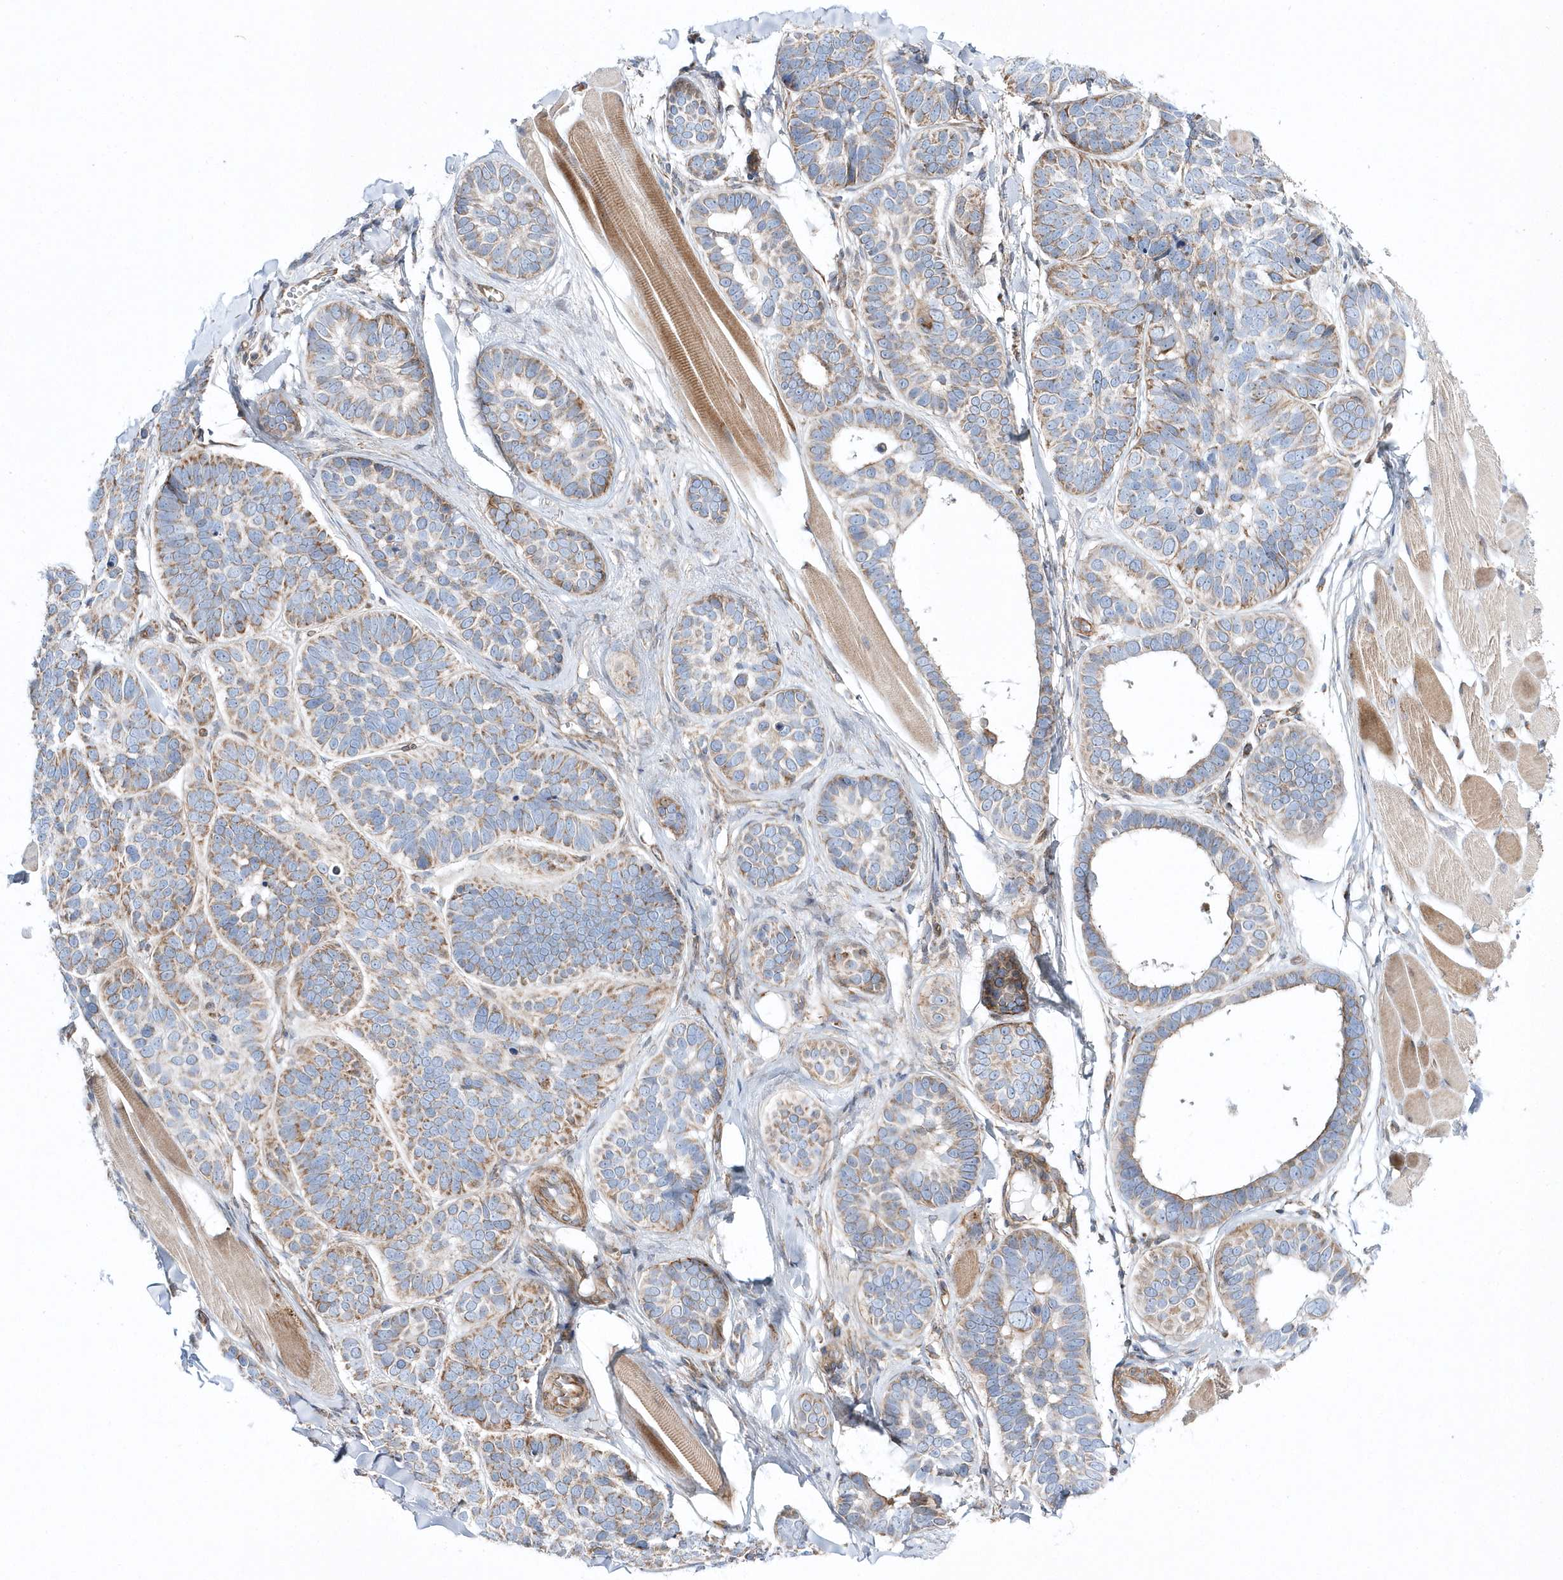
{"staining": {"intensity": "moderate", "quantity": ">75%", "location": "cytoplasmic/membranous"}, "tissue": "skin cancer", "cell_type": "Tumor cells", "image_type": "cancer", "snomed": [{"axis": "morphology", "description": "Basal cell carcinoma"}, {"axis": "topography", "description": "Skin"}], "caption": "A medium amount of moderate cytoplasmic/membranous expression is appreciated in approximately >75% of tumor cells in basal cell carcinoma (skin) tissue.", "gene": "OPA1", "patient": {"sex": "male", "age": 62}}